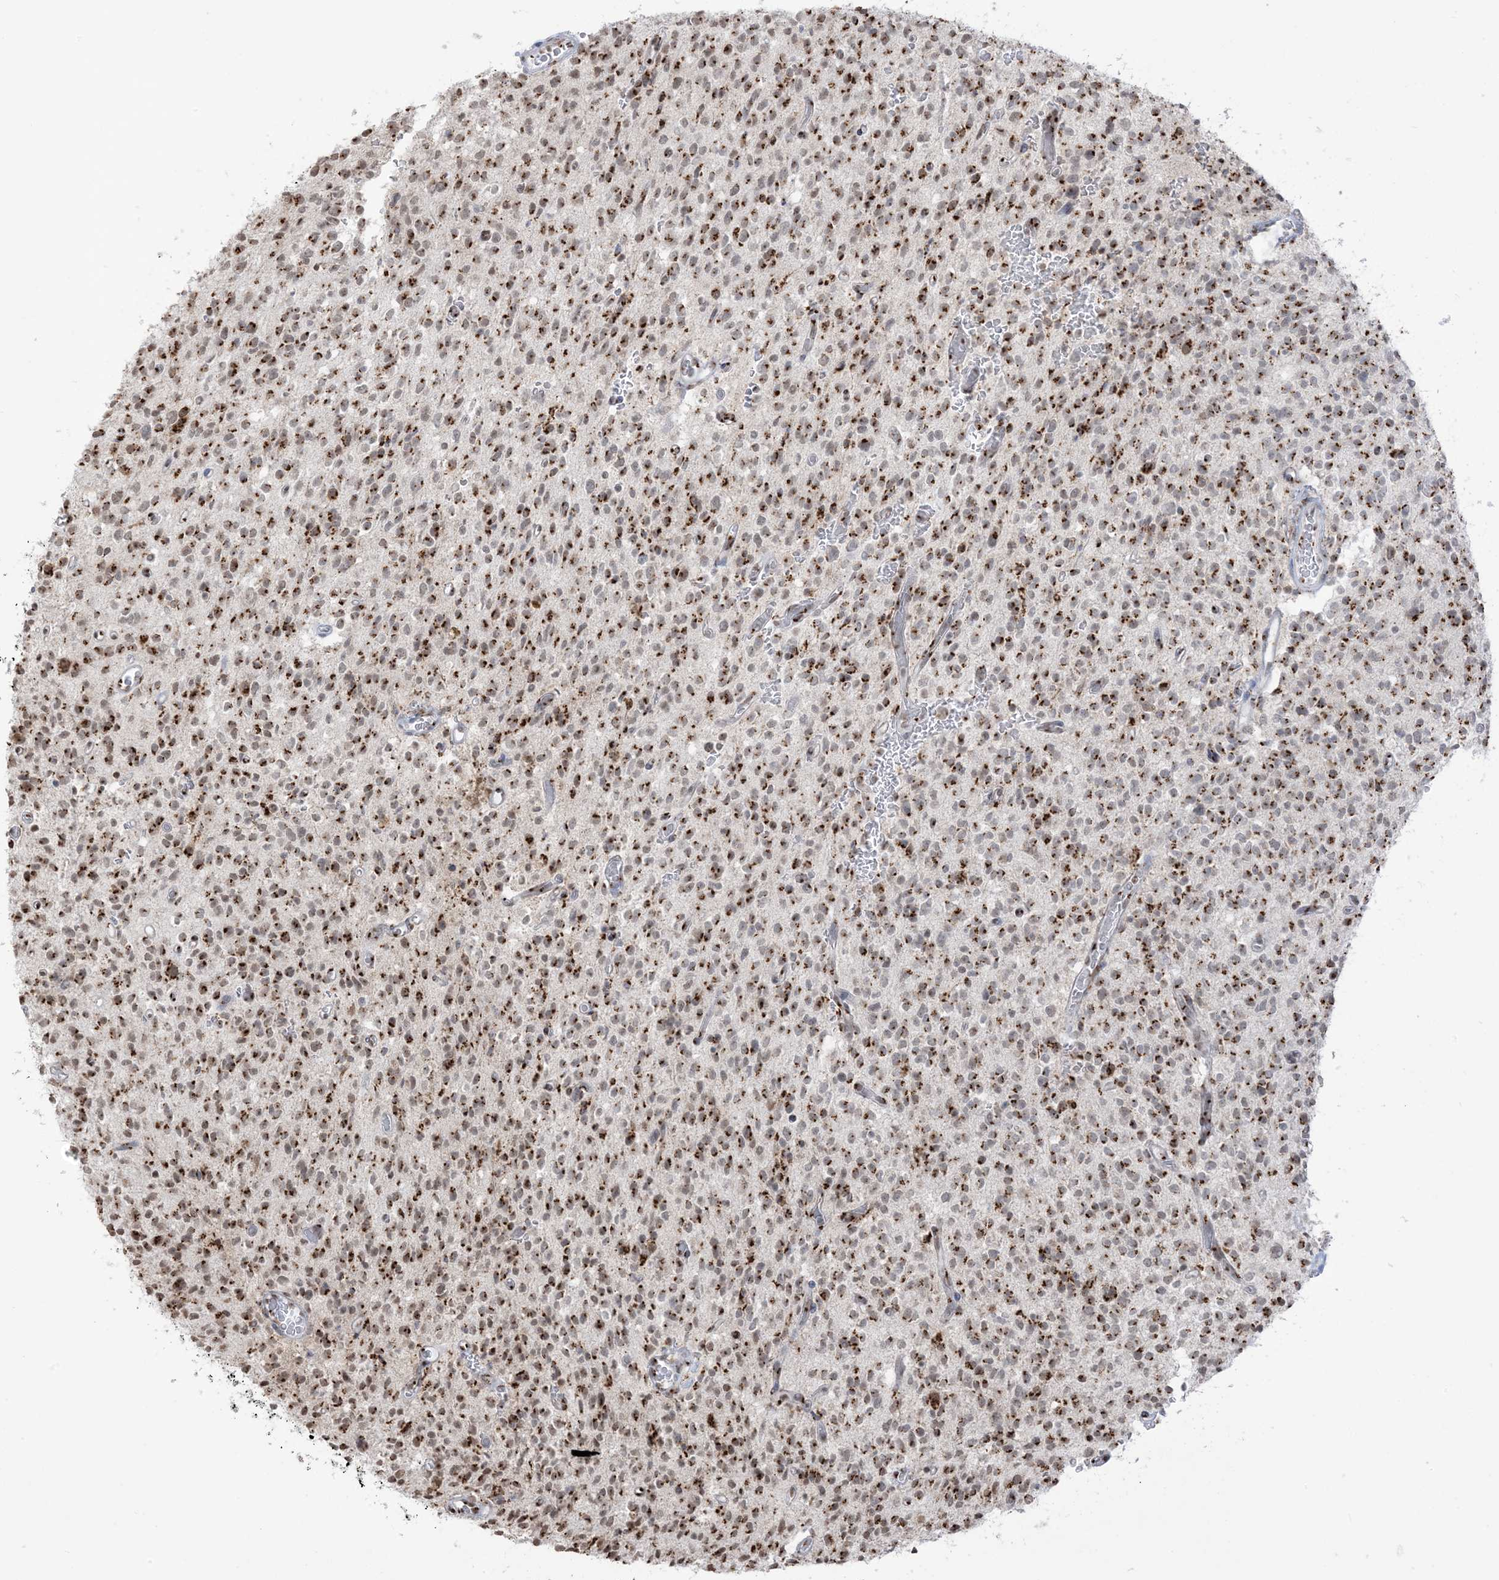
{"staining": {"intensity": "moderate", "quantity": ">75%", "location": "cytoplasmic/membranous,nuclear"}, "tissue": "glioma", "cell_type": "Tumor cells", "image_type": "cancer", "snomed": [{"axis": "morphology", "description": "Glioma, malignant, High grade"}, {"axis": "topography", "description": "Brain"}], "caption": "Human glioma stained with a protein marker shows moderate staining in tumor cells.", "gene": "GPR107", "patient": {"sex": "male", "age": 34}}